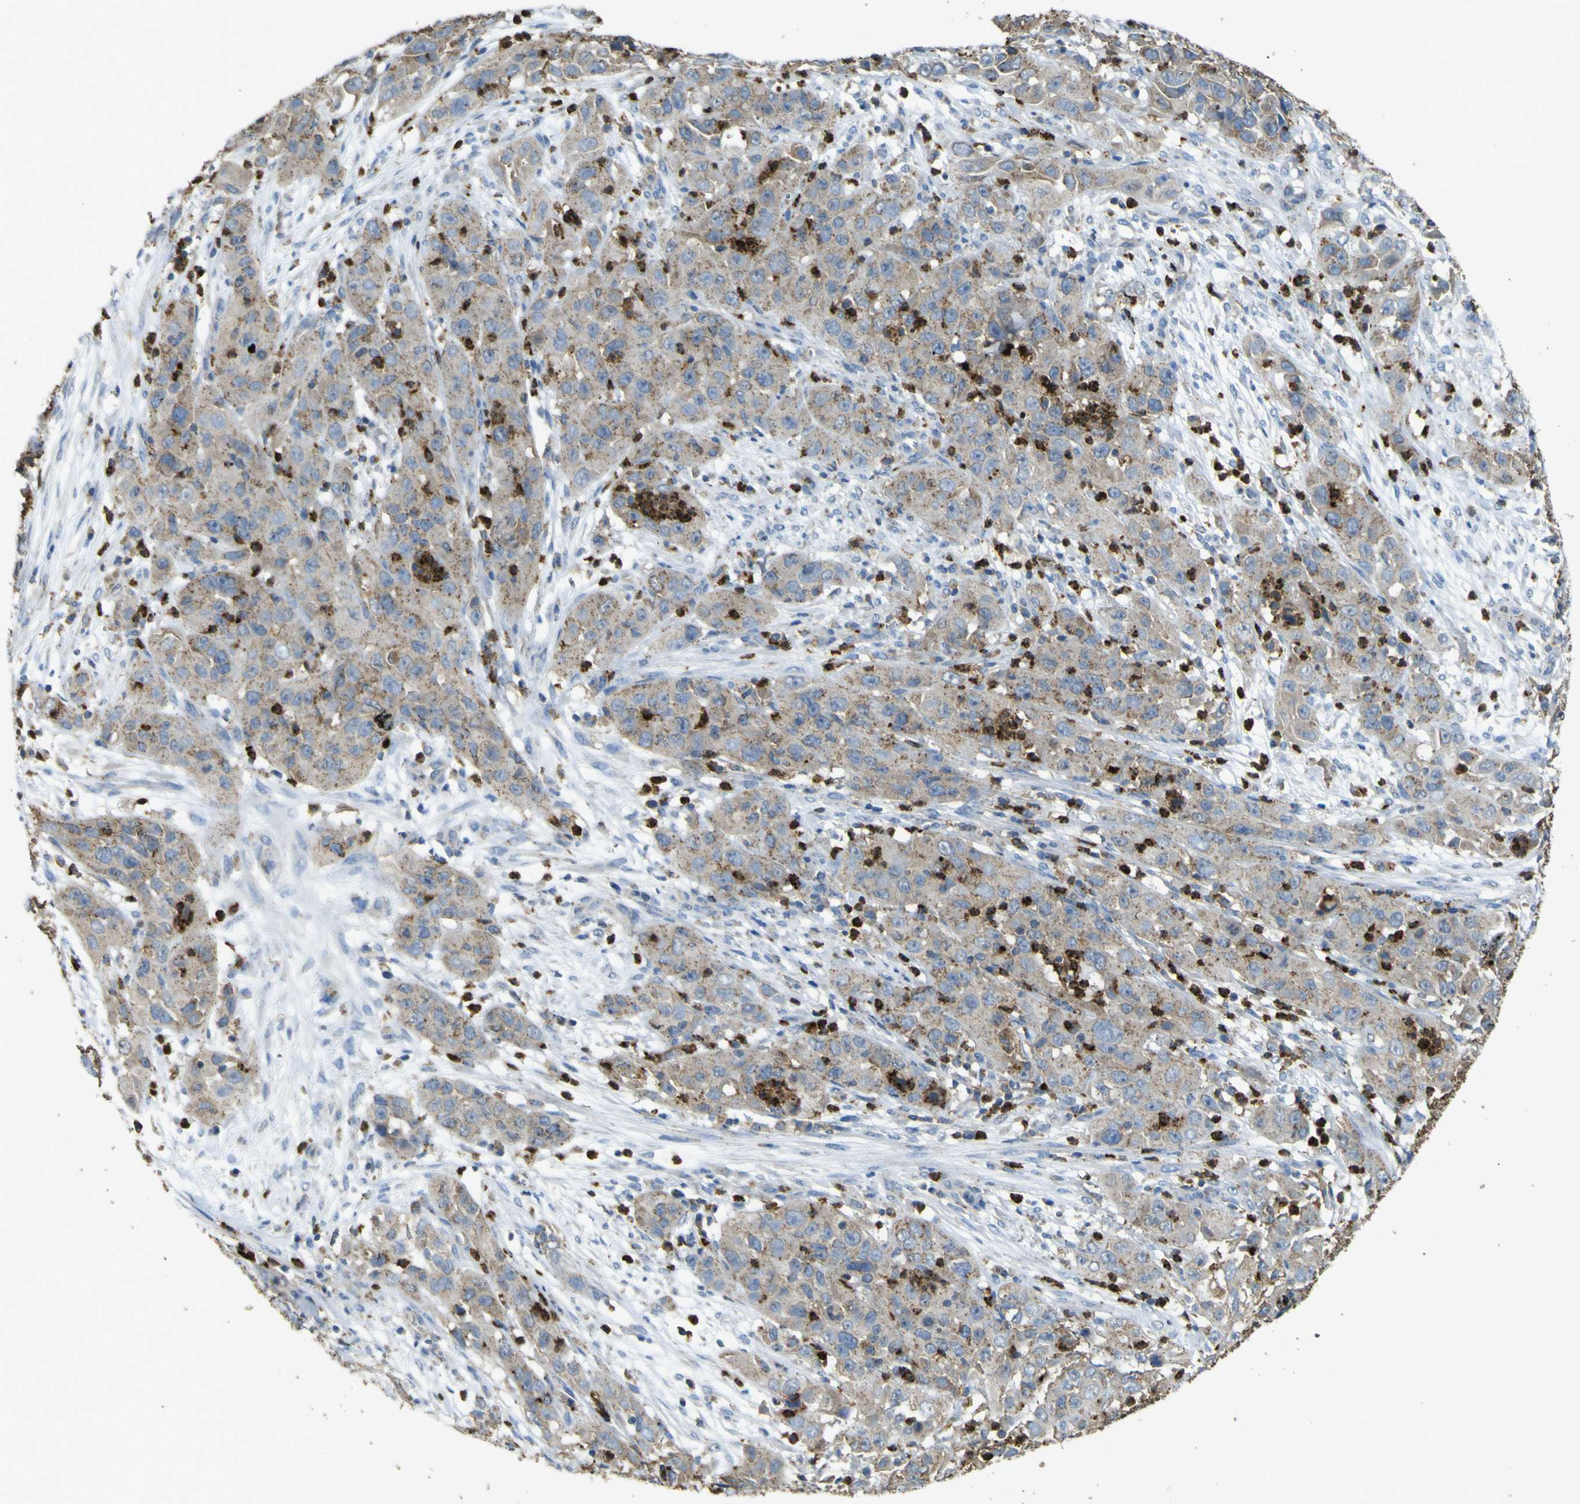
{"staining": {"intensity": "moderate", "quantity": ">75%", "location": "cytoplasmic/membranous"}, "tissue": "cervical cancer", "cell_type": "Tumor cells", "image_type": "cancer", "snomed": [{"axis": "morphology", "description": "Squamous cell carcinoma, NOS"}, {"axis": "topography", "description": "Cervix"}], "caption": "Human cervical cancer (squamous cell carcinoma) stained with a brown dye displays moderate cytoplasmic/membranous positive expression in about >75% of tumor cells.", "gene": "ACSL3", "patient": {"sex": "female", "age": 32}}